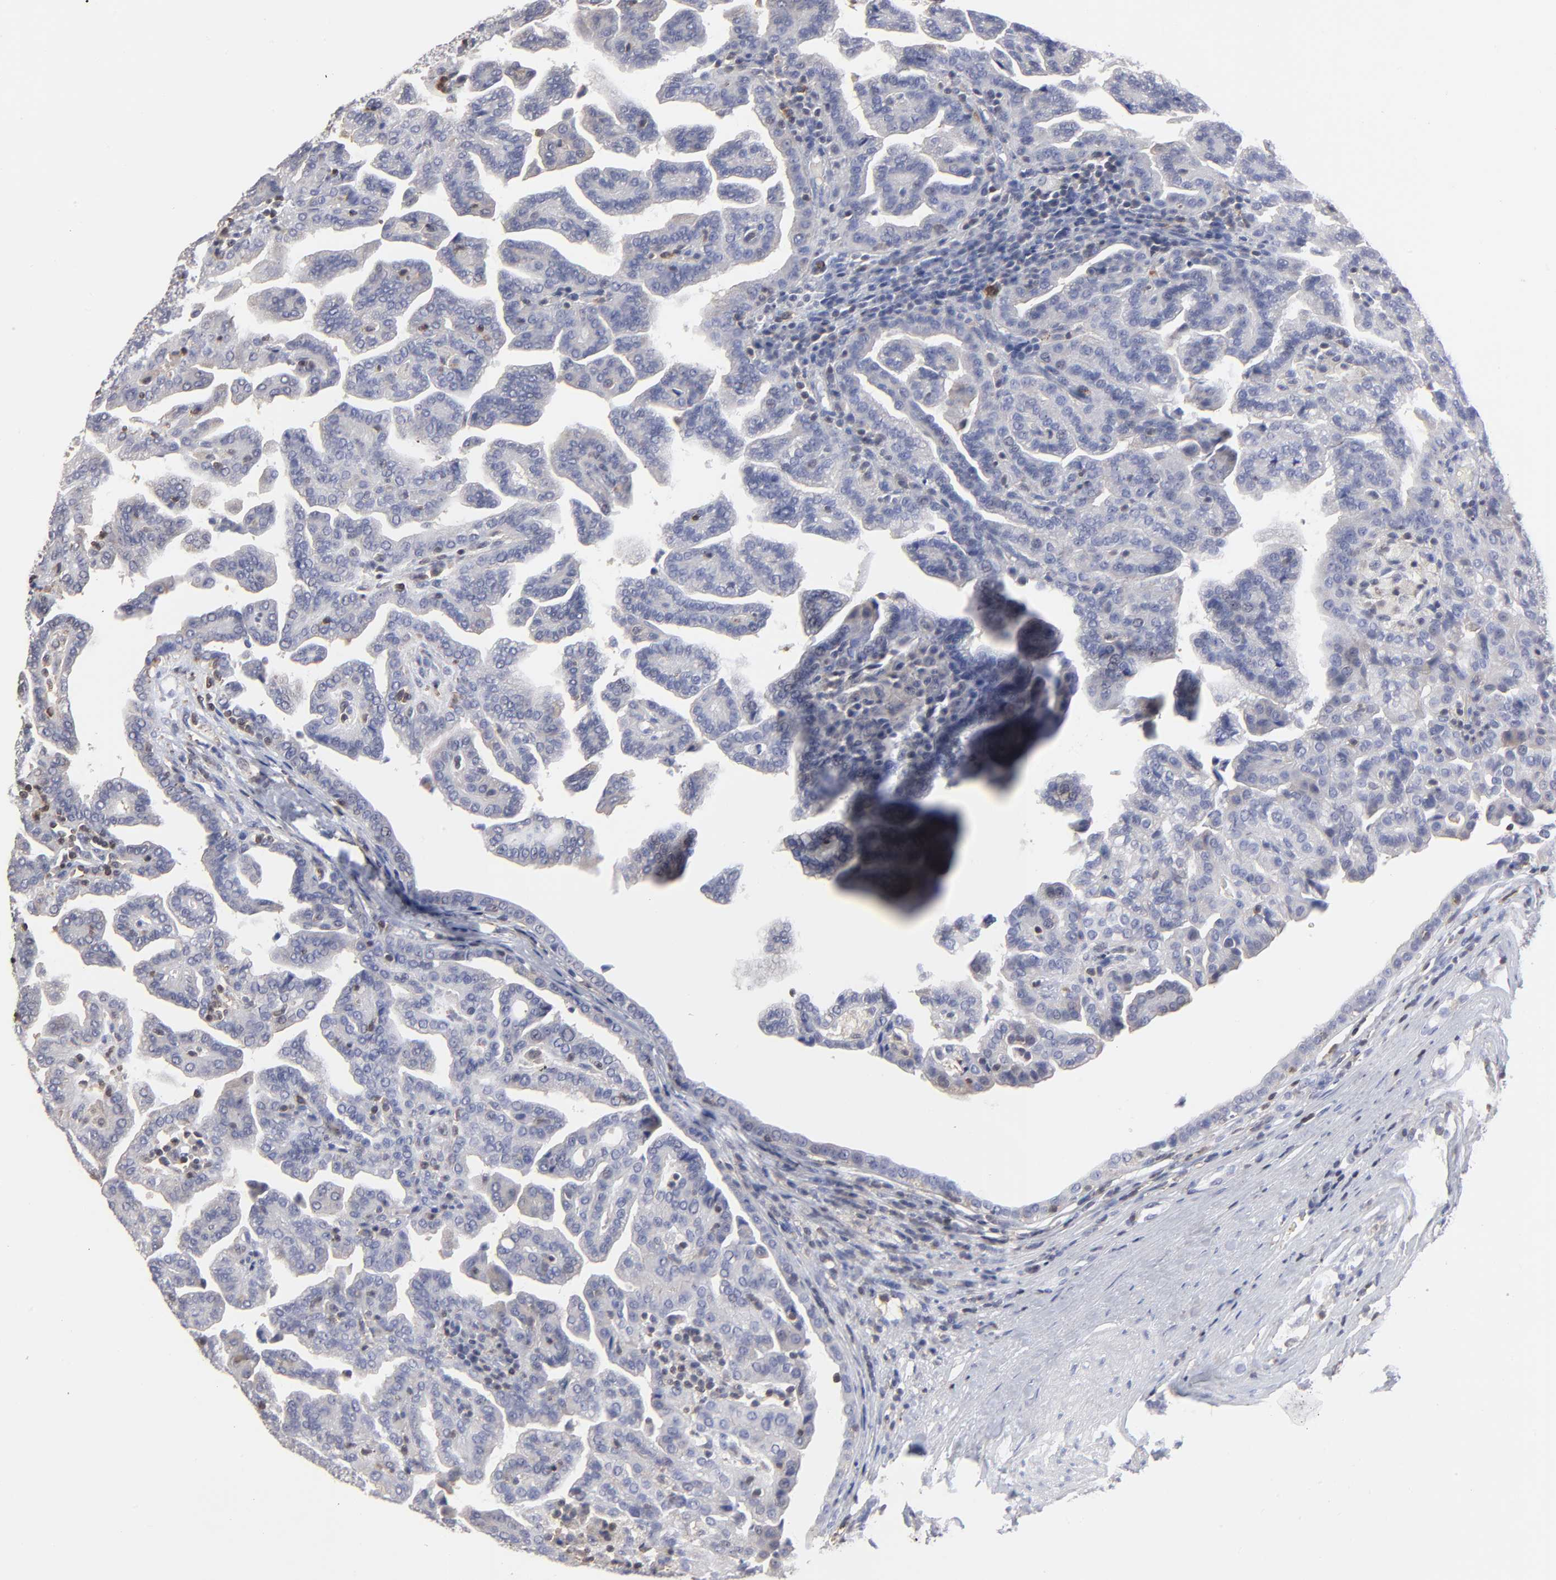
{"staining": {"intensity": "negative", "quantity": "none", "location": "none"}, "tissue": "renal cancer", "cell_type": "Tumor cells", "image_type": "cancer", "snomed": [{"axis": "morphology", "description": "Adenocarcinoma, NOS"}, {"axis": "topography", "description": "Kidney"}], "caption": "Tumor cells are negative for protein expression in human adenocarcinoma (renal).", "gene": "TBXT", "patient": {"sex": "male", "age": 61}}